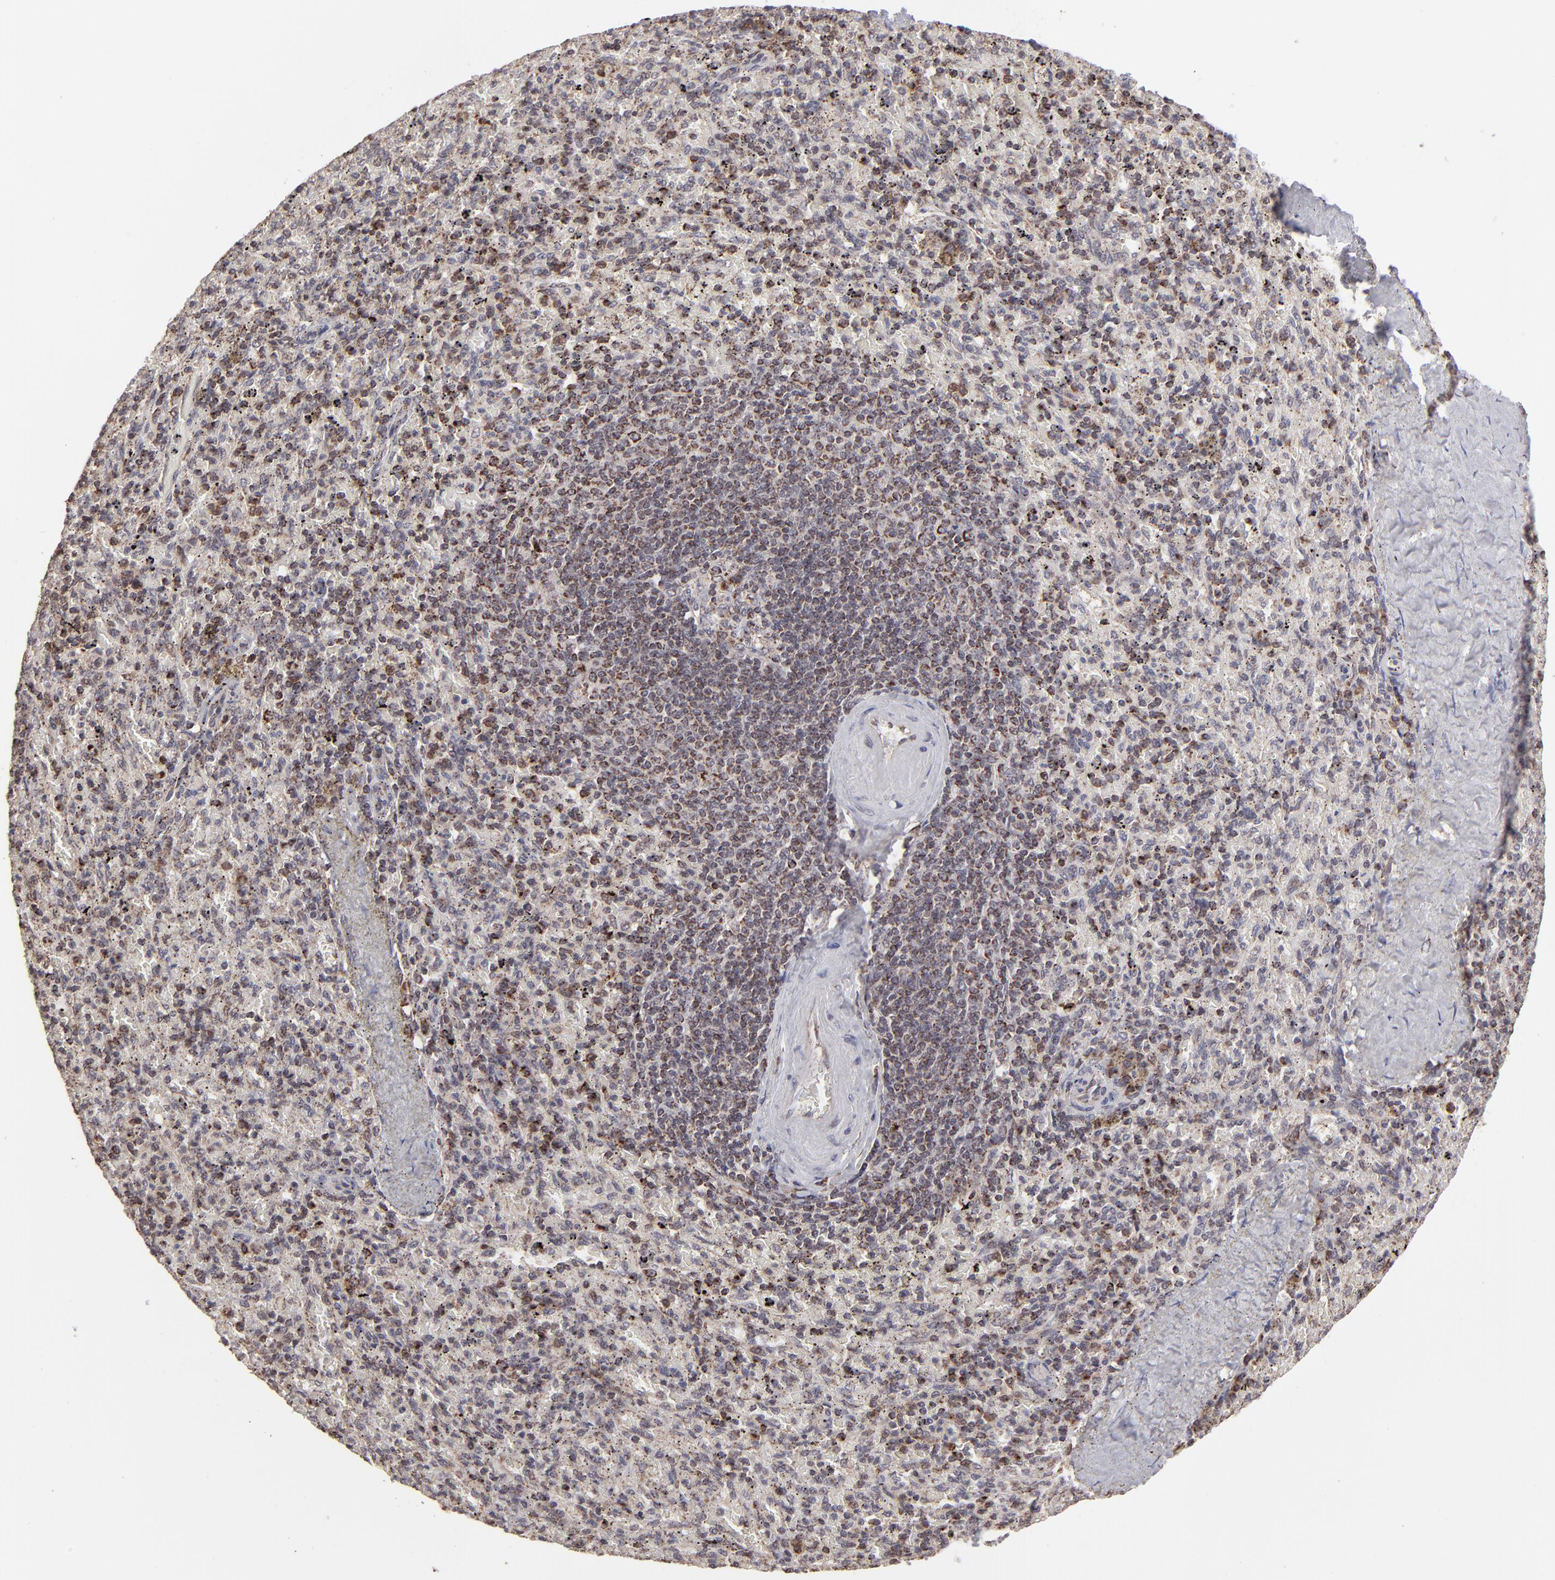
{"staining": {"intensity": "moderate", "quantity": "25%-75%", "location": "cytoplasmic/membranous"}, "tissue": "spleen", "cell_type": "Cells in red pulp", "image_type": "normal", "snomed": [{"axis": "morphology", "description": "Normal tissue, NOS"}, {"axis": "topography", "description": "Spleen"}], "caption": "This photomicrograph reveals immunohistochemistry (IHC) staining of unremarkable spleen, with medium moderate cytoplasmic/membranous expression in about 25%-75% of cells in red pulp.", "gene": "SLC15A1", "patient": {"sex": "female", "age": 43}}